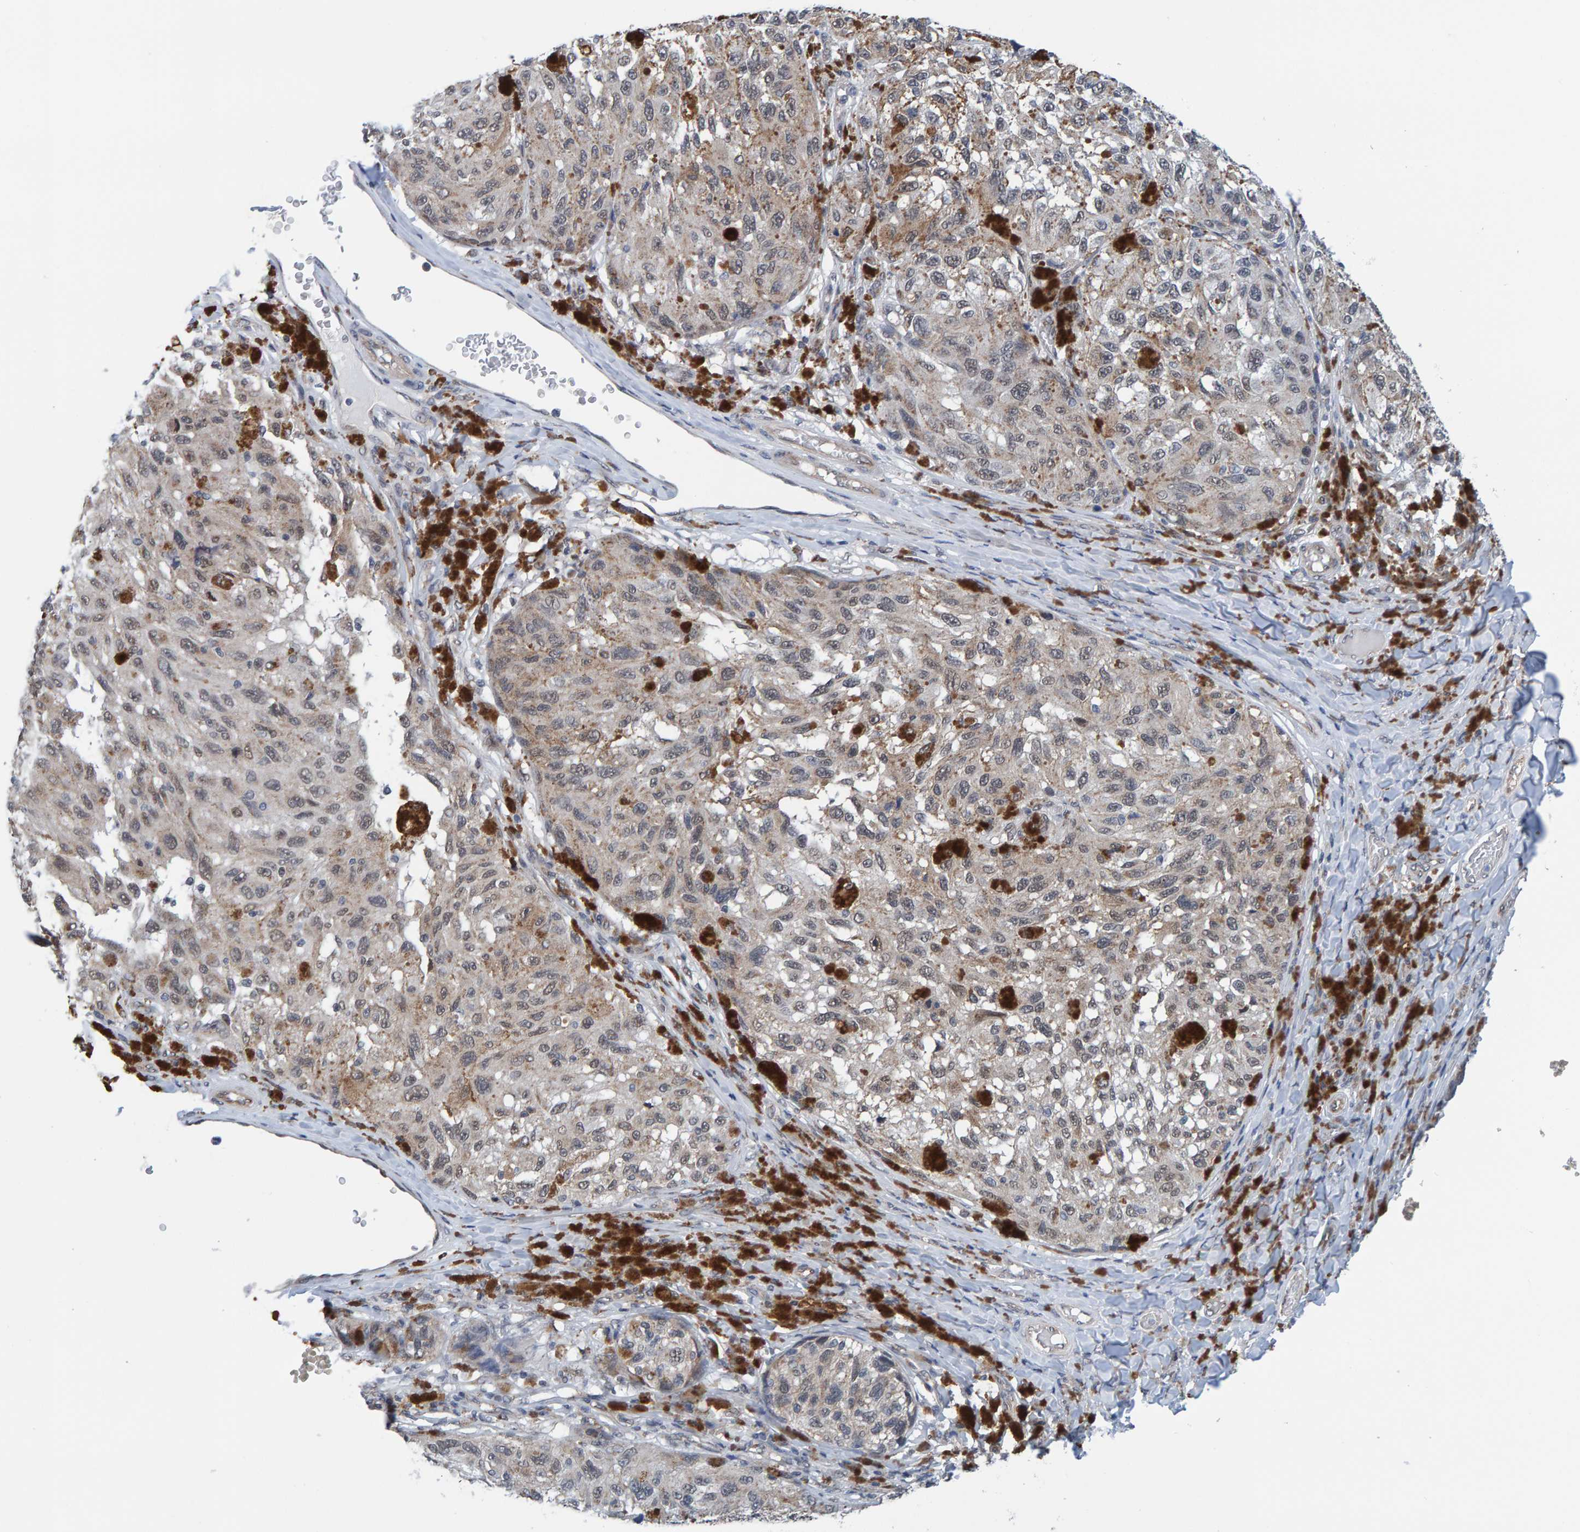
{"staining": {"intensity": "weak", "quantity": "<25%", "location": "cytoplasmic/membranous"}, "tissue": "melanoma", "cell_type": "Tumor cells", "image_type": "cancer", "snomed": [{"axis": "morphology", "description": "Malignant melanoma, NOS"}, {"axis": "topography", "description": "Skin"}], "caption": "IHC image of melanoma stained for a protein (brown), which shows no expression in tumor cells. The staining was performed using DAB to visualize the protein expression in brown, while the nuclei were stained in blue with hematoxylin (Magnification: 20x).", "gene": "SCRN2", "patient": {"sex": "female", "age": 73}}